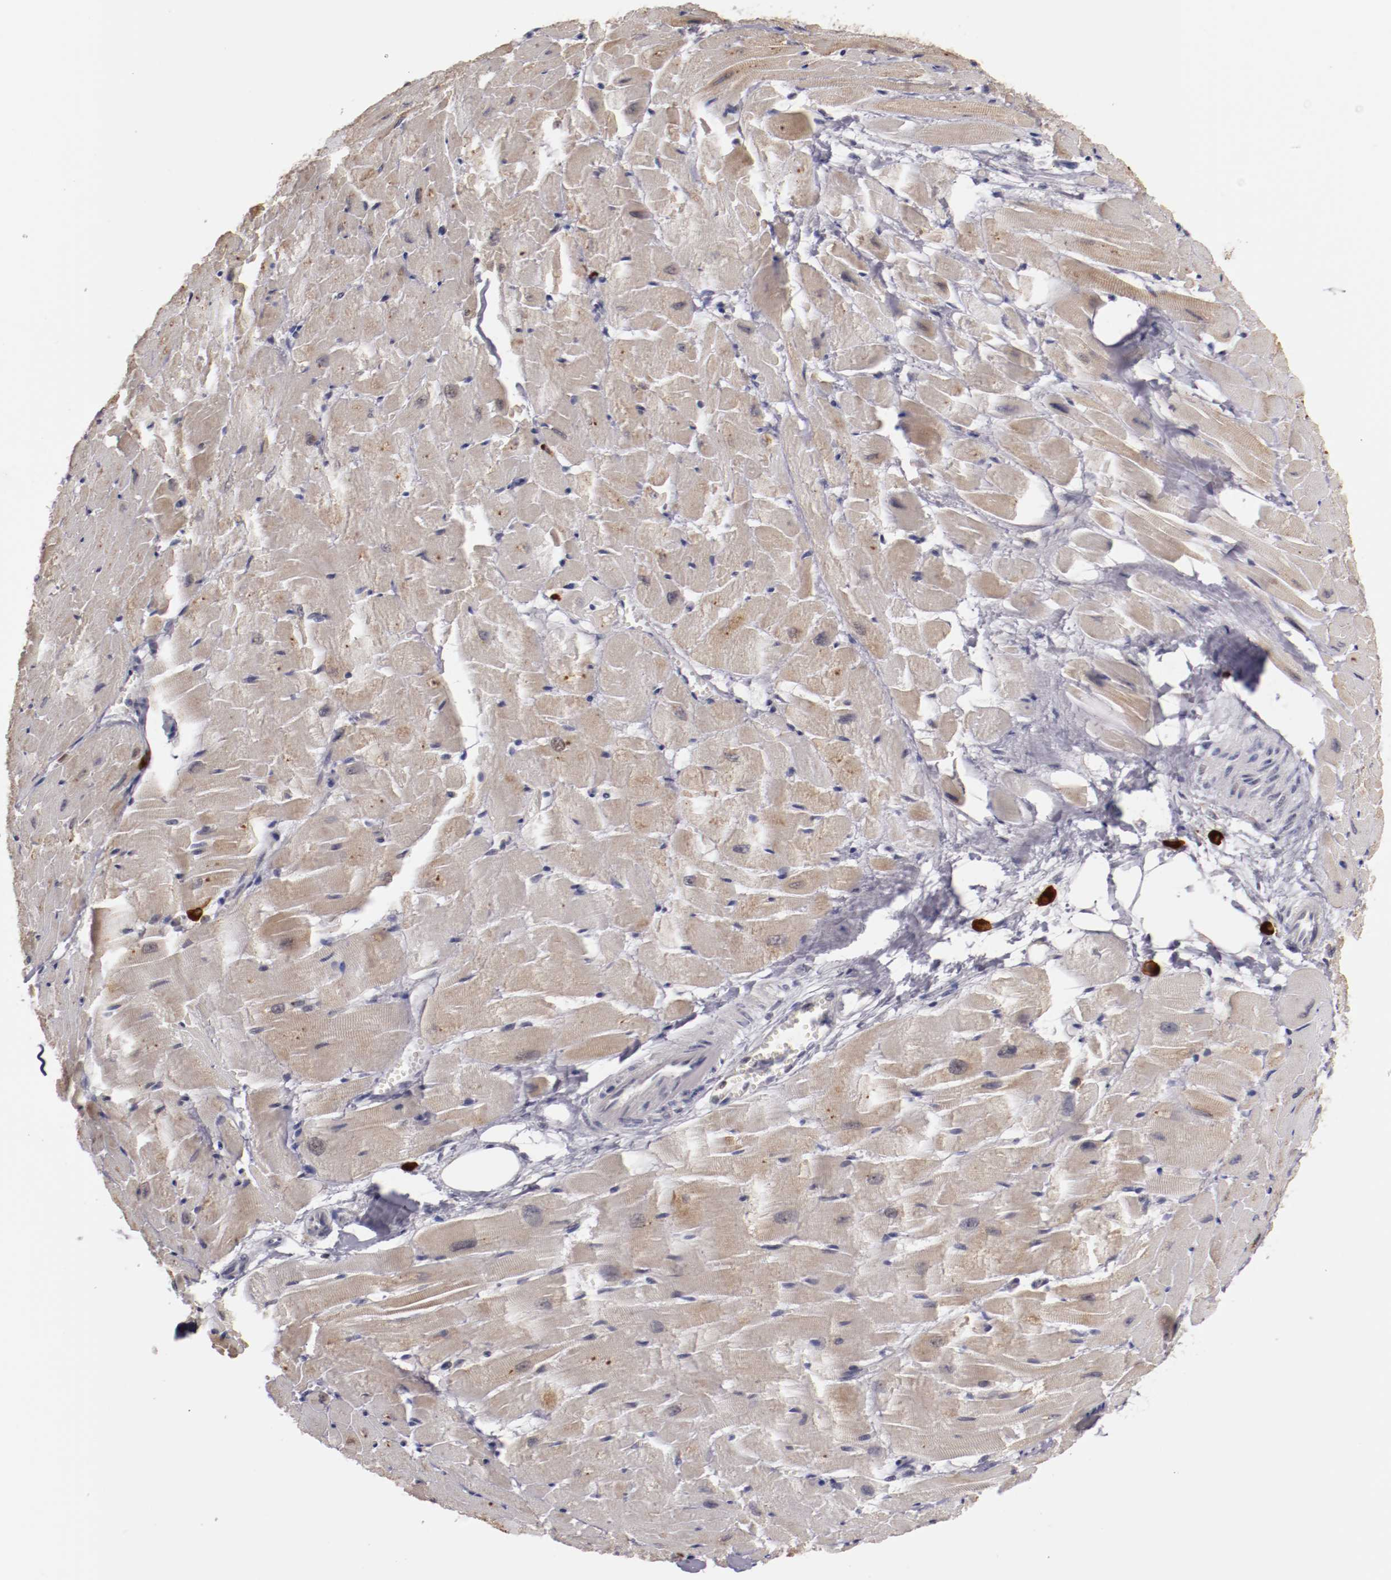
{"staining": {"intensity": "weak", "quantity": ">75%", "location": "cytoplasmic/membranous"}, "tissue": "heart muscle", "cell_type": "Cardiomyocytes", "image_type": "normal", "snomed": [{"axis": "morphology", "description": "Normal tissue, NOS"}, {"axis": "topography", "description": "Heart"}], "caption": "A photomicrograph showing weak cytoplasmic/membranous expression in about >75% of cardiomyocytes in unremarkable heart muscle, as visualized by brown immunohistochemical staining.", "gene": "STX3", "patient": {"sex": "female", "age": 19}}